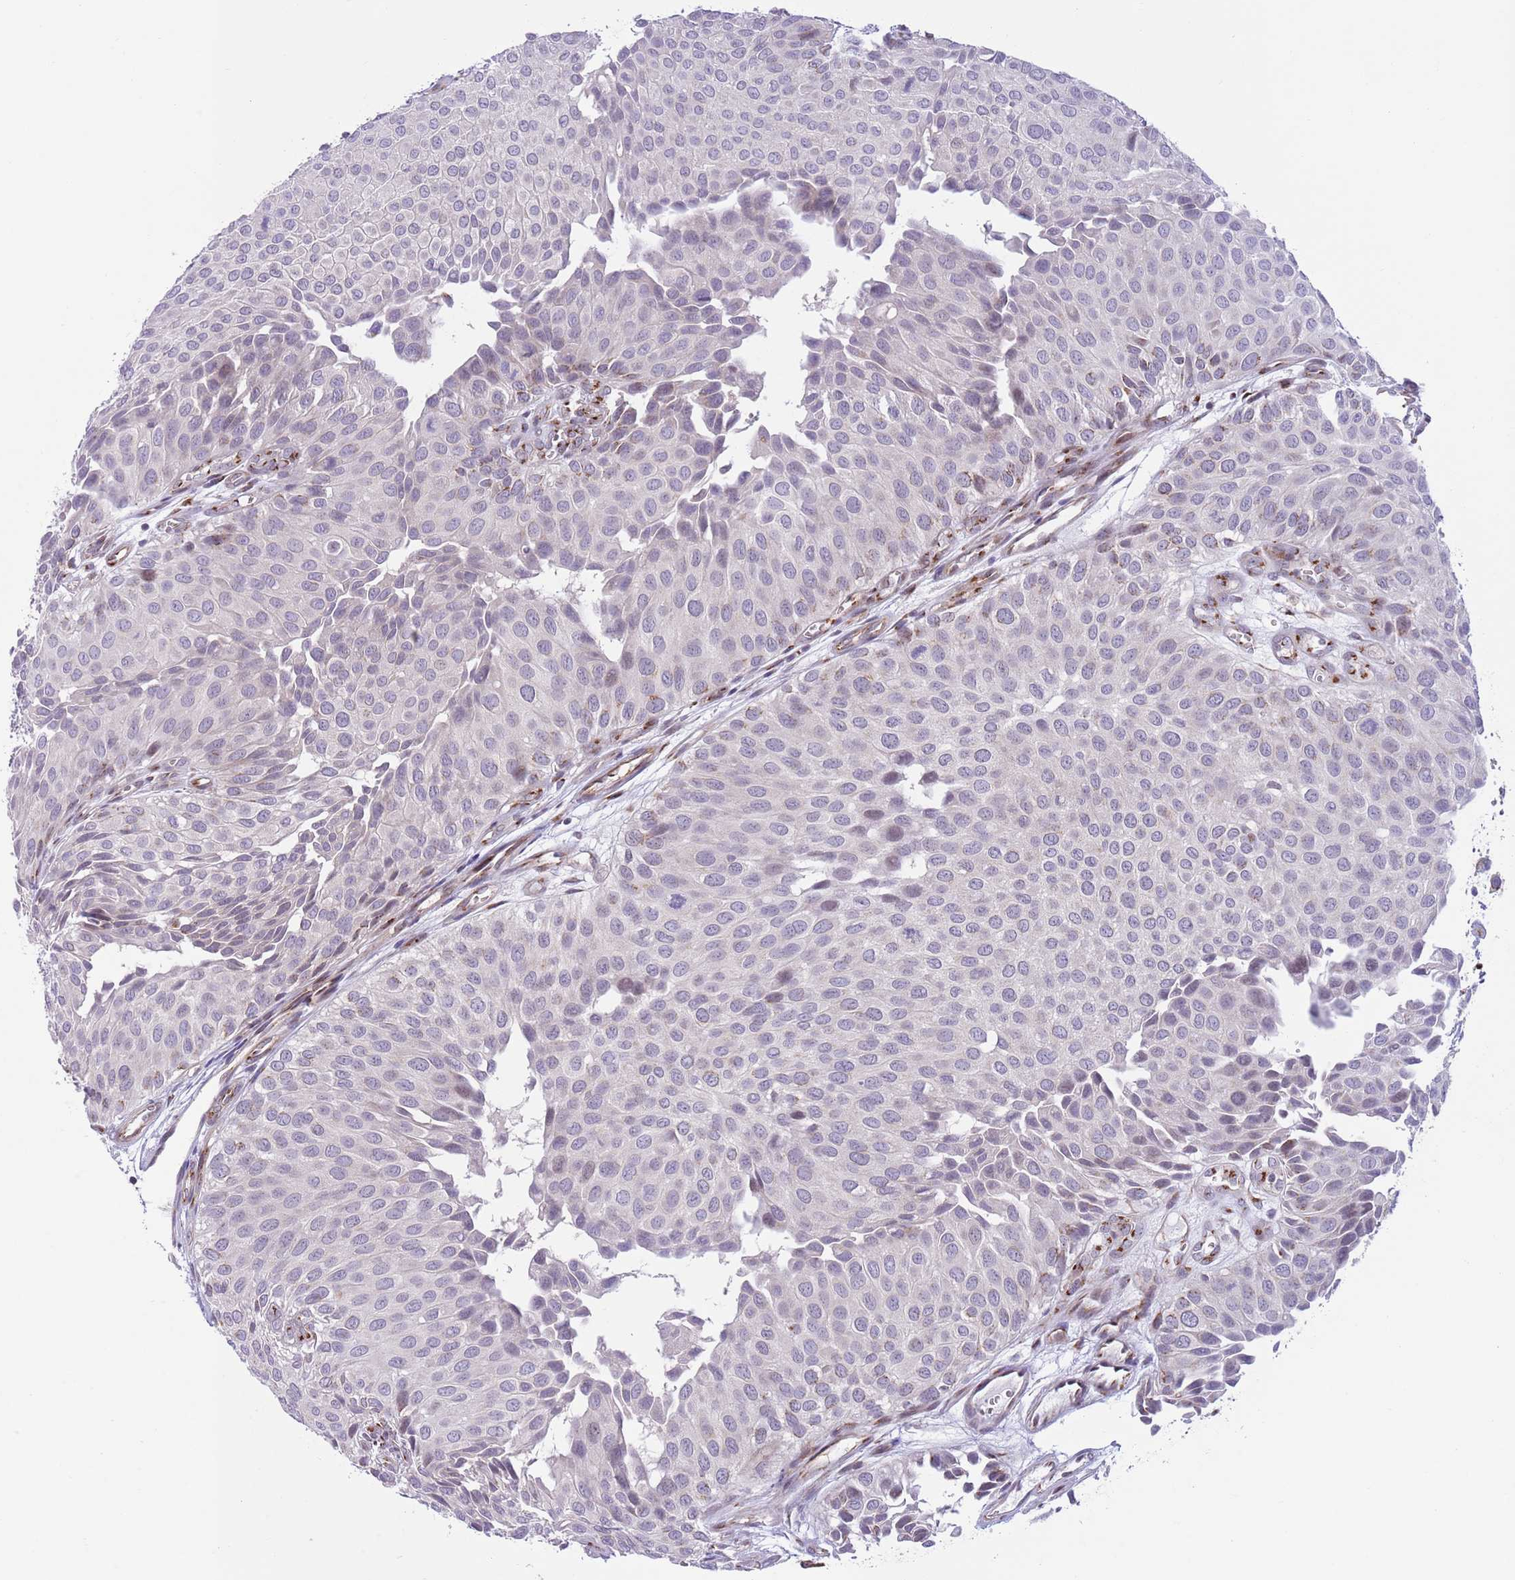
{"staining": {"intensity": "negative", "quantity": "none", "location": "none"}, "tissue": "urothelial cancer", "cell_type": "Tumor cells", "image_type": "cancer", "snomed": [{"axis": "morphology", "description": "Urothelial carcinoma, Low grade"}, {"axis": "topography", "description": "Urinary bladder"}], "caption": "Immunohistochemistry micrograph of neoplastic tissue: low-grade urothelial carcinoma stained with DAB exhibits no significant protein expression in tumor cells. The staining is performed using DAB (3,3'-diaminobenzidine) brown chromogen with nuclei counter-stained in using hematoxylin.", "gene": "C20orf96", "patient": {"sex": "male", "age": 88}}